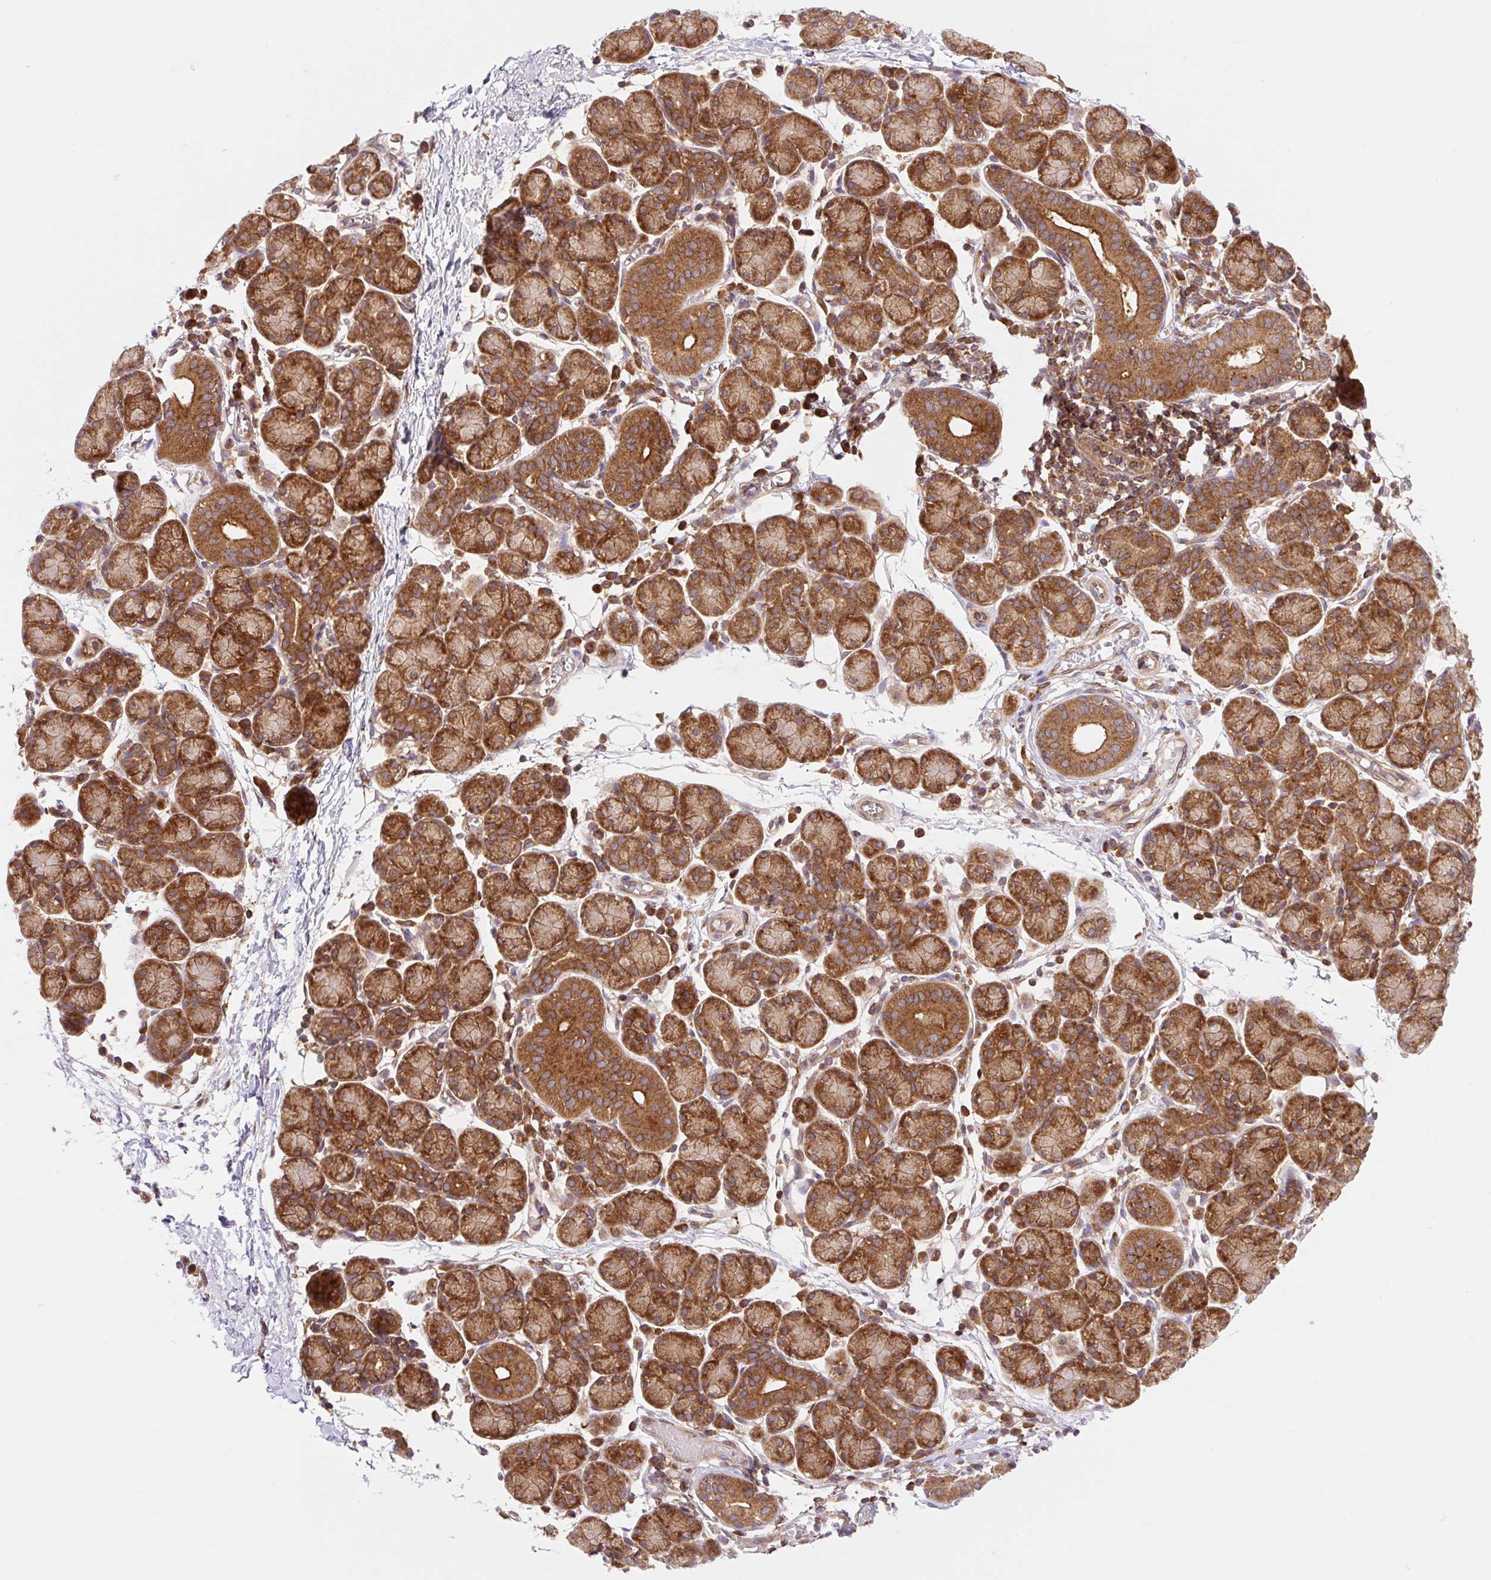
{"staining": {"intensity": "strong", "quantity": ">75%", "location": "cytoplasmic/membranous"}, "tissue": "salivary gland", "cell_type": "Glandular cells", "image_type": "normal", "snomed": [{"axis": "morphology", "description": "Normal tissue, NOS"}, {"axis": "morphology", "description": "Inflammation, NOS"}, {"axis": "topography", "description": "Lymph node"}, {"axis": "topography", "description": "Salivary gland"}], "caption": "A high-resolution micrograph shows immunohistochemistry (IHC) staining of normal salivary gland, which demonstrates strong cytoplasmic/membranous positivity in approximately >75% of glandular cells. (Stains: DAB in brown, nuclei in blue, Microscopy: brightfield microscopy at high magnification).", "gene": "VPS4A", "patient": {"sex": "male", "age": 3}}